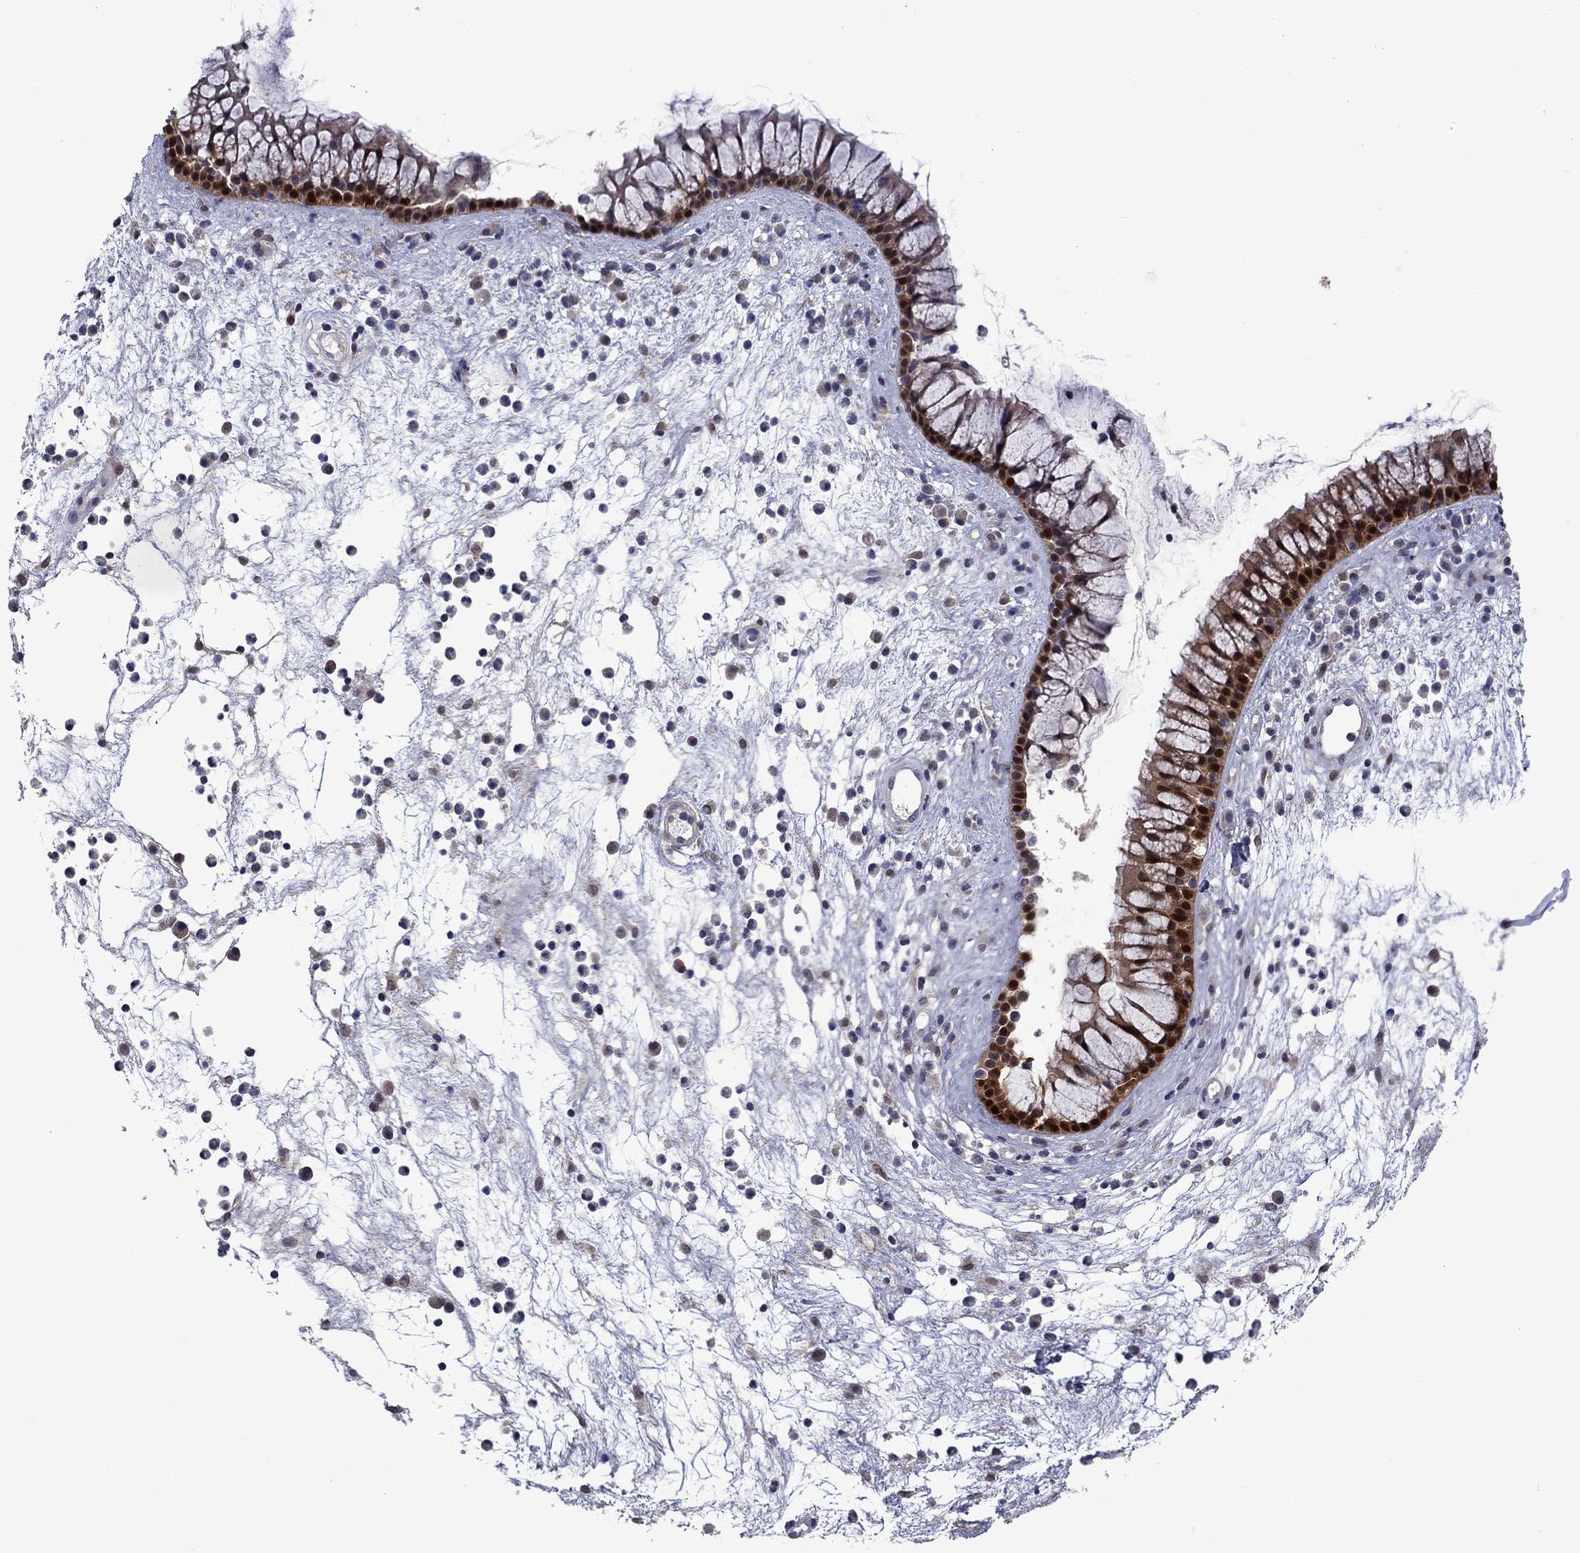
{"staining": {"intensity": "strong", "quantity": "25%-75%", "location": "cytoplasmic/membranous,nuclear"}, "tissue": "nasopharynx", "cell_type": "Respiratory epithelial cells", "image_type": "normal", "snomed": [{"axis": "morphology", "description": "Normal tissue, NOS"}, {"axis": "topography", "description": "Nasopharynx"}], "caption": "A high amount of strong cytoplasmic/membranous,nuclear expression is identified in about 25%-75% of respiratory epithelial cells in benign nasopharynx.", "gene": "CBR1", "patient": {"sex": "male", "age": 77}}